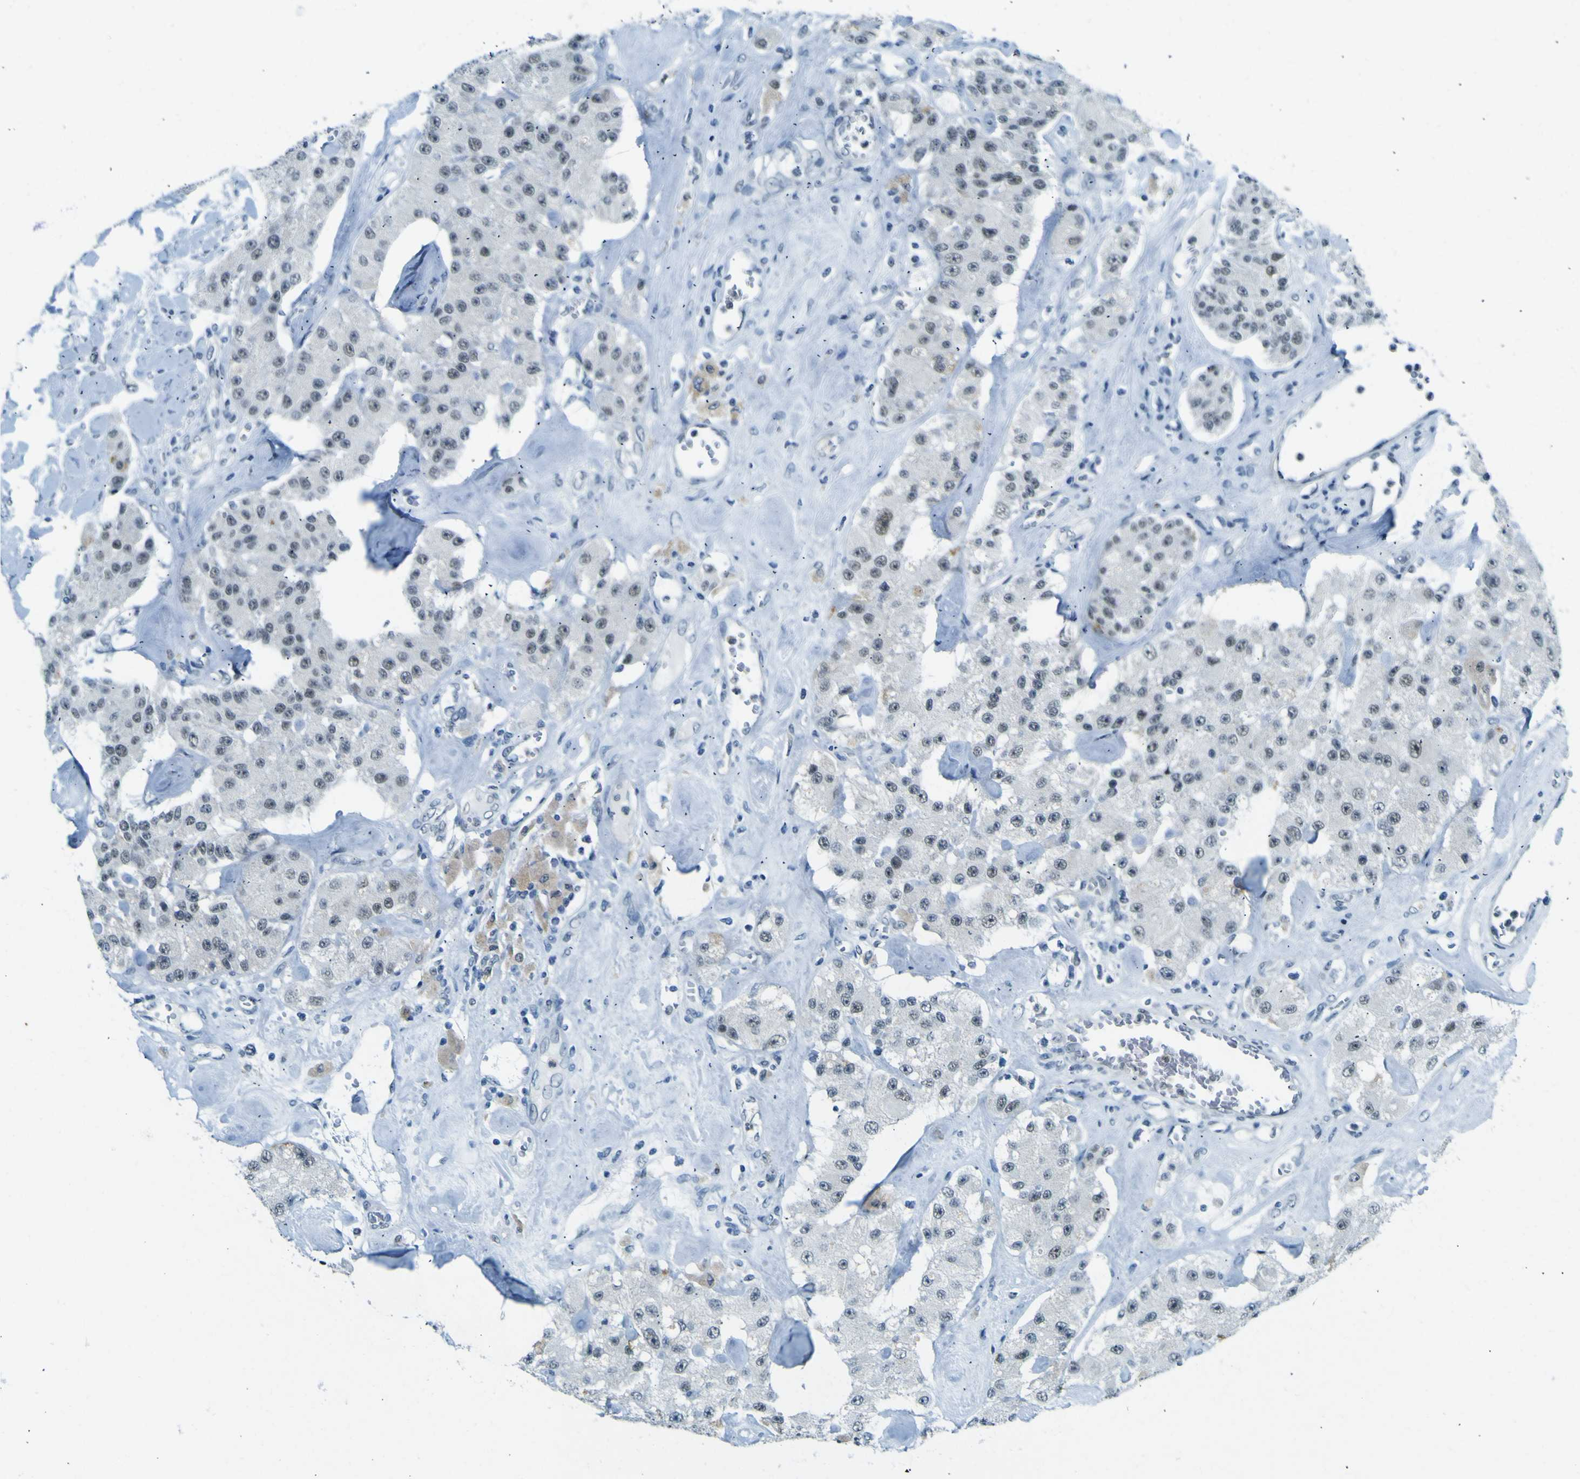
{"staining": {"intensity": "negative", "quantity": "none", "location": "none"}, "tissue": "carcinoid", "cell_type": "Tumor cells", "image_type": "cancer", "snomed": [{"axis": "morphology", "description": "Carcinoid, malignant, NOS"}, {"axis": "topography", "description": "Pancreas"}], "caption": "This is a micrograph of immunohistochemistry (IHC) staining of carcinoid, which shows no expression in tumor cells. The staining is performed using DAB brown chromogen with nuclei counter-stained in using hematoxylin.", "gene": "CEBPG", "patient": {"sex": "male", "age": 41}}